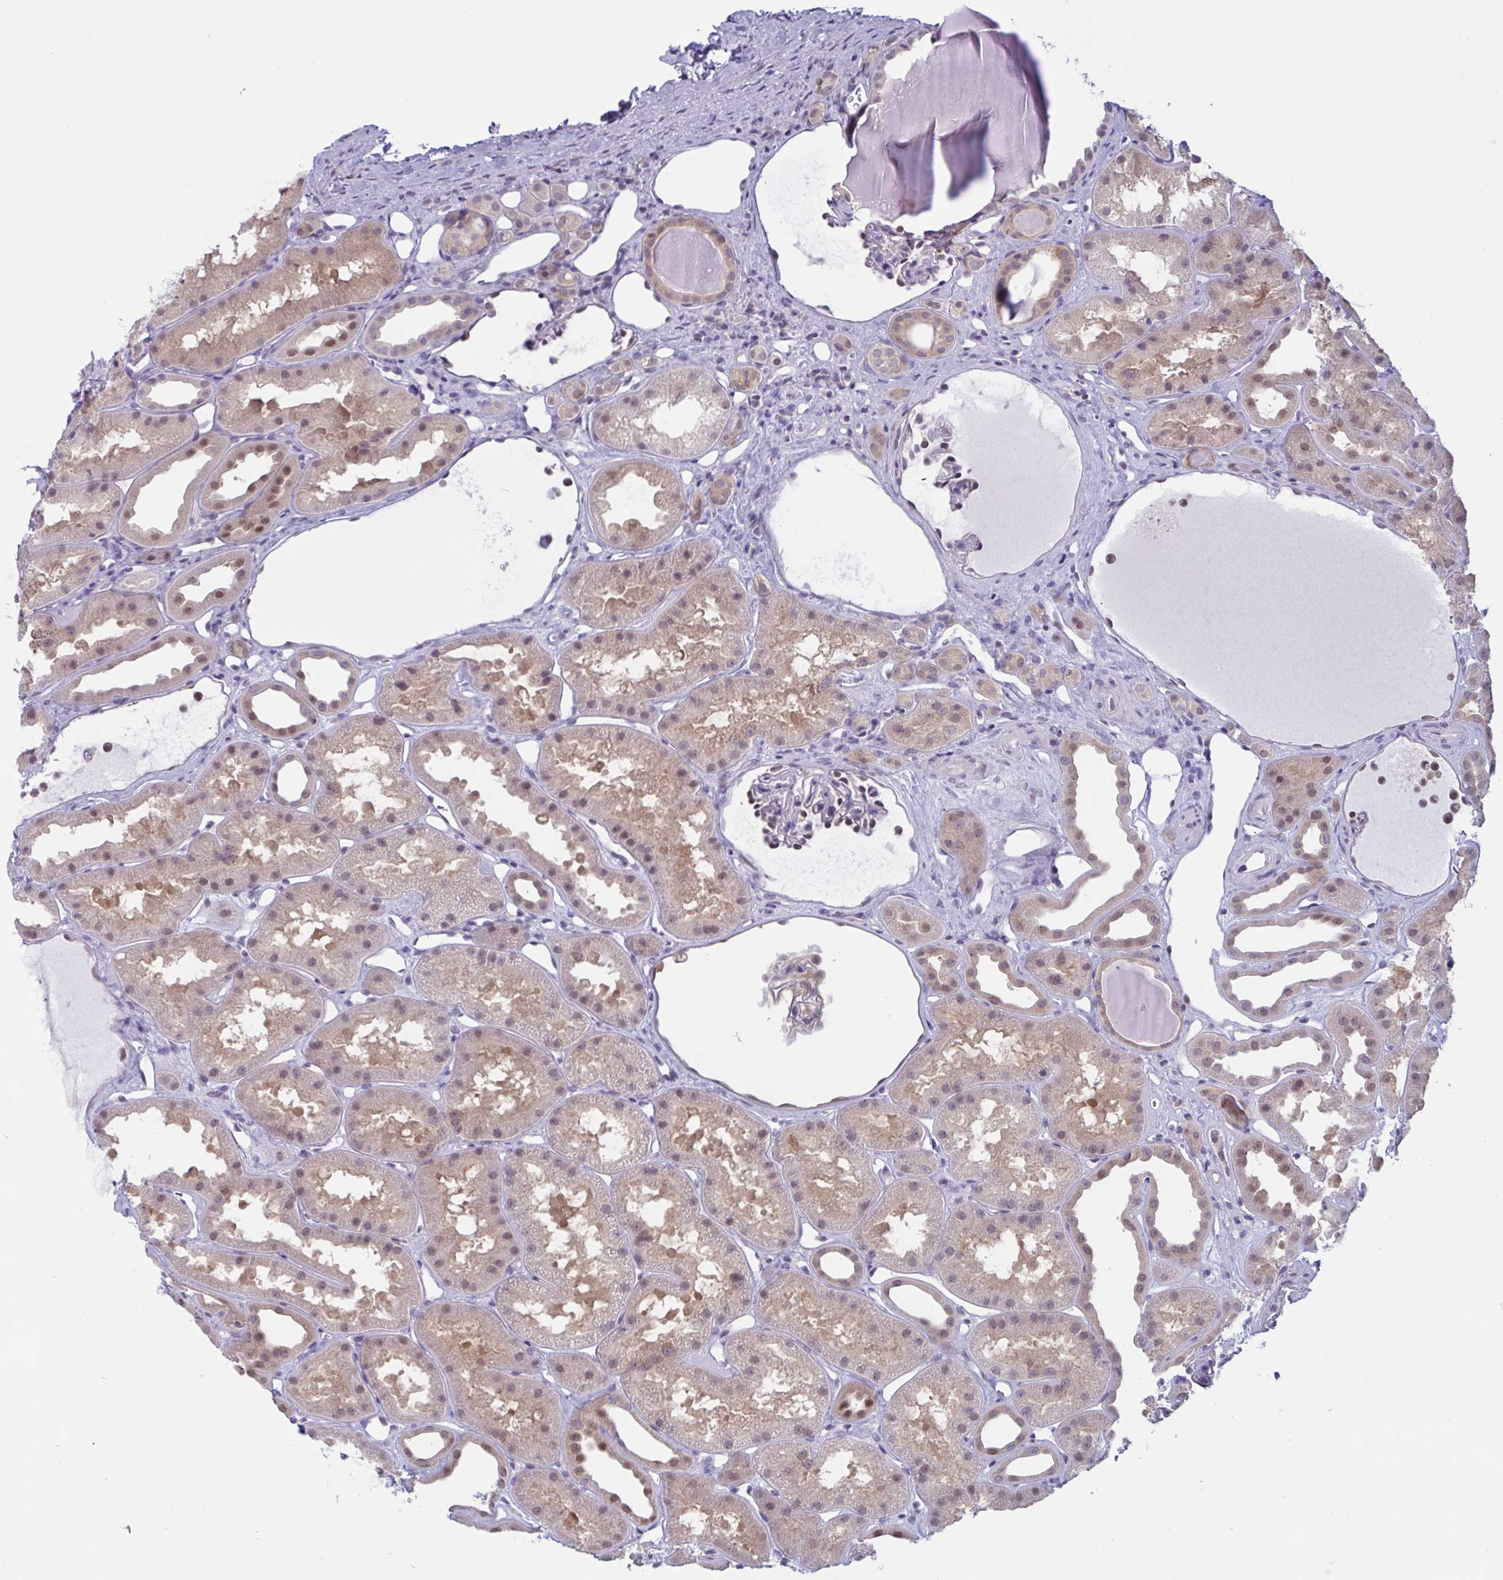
{"staining": {"intensity": "weak", "quantity": "<25%", "location": "nuclear"}, "tissue": "kidney", "cell_type": "Cells in glomeruli", "image_type": "normal", "snomed": [{"axis": "morphology", "description": "Normal tissue, NOS"}, {"axis": "topography", "description": "Kidney"}], "caption": "A photomicrograph of human kidney is negative for staining in cells in glomeruli. Brightfield microscopy of immunohistochemistry stained with DAB (3,3'-diaminobenzidine) (brown) and hematoxylin (blue), captured at high magnification.", "gene": "TSN", "patient": {"sex": "male", "age": 61}}